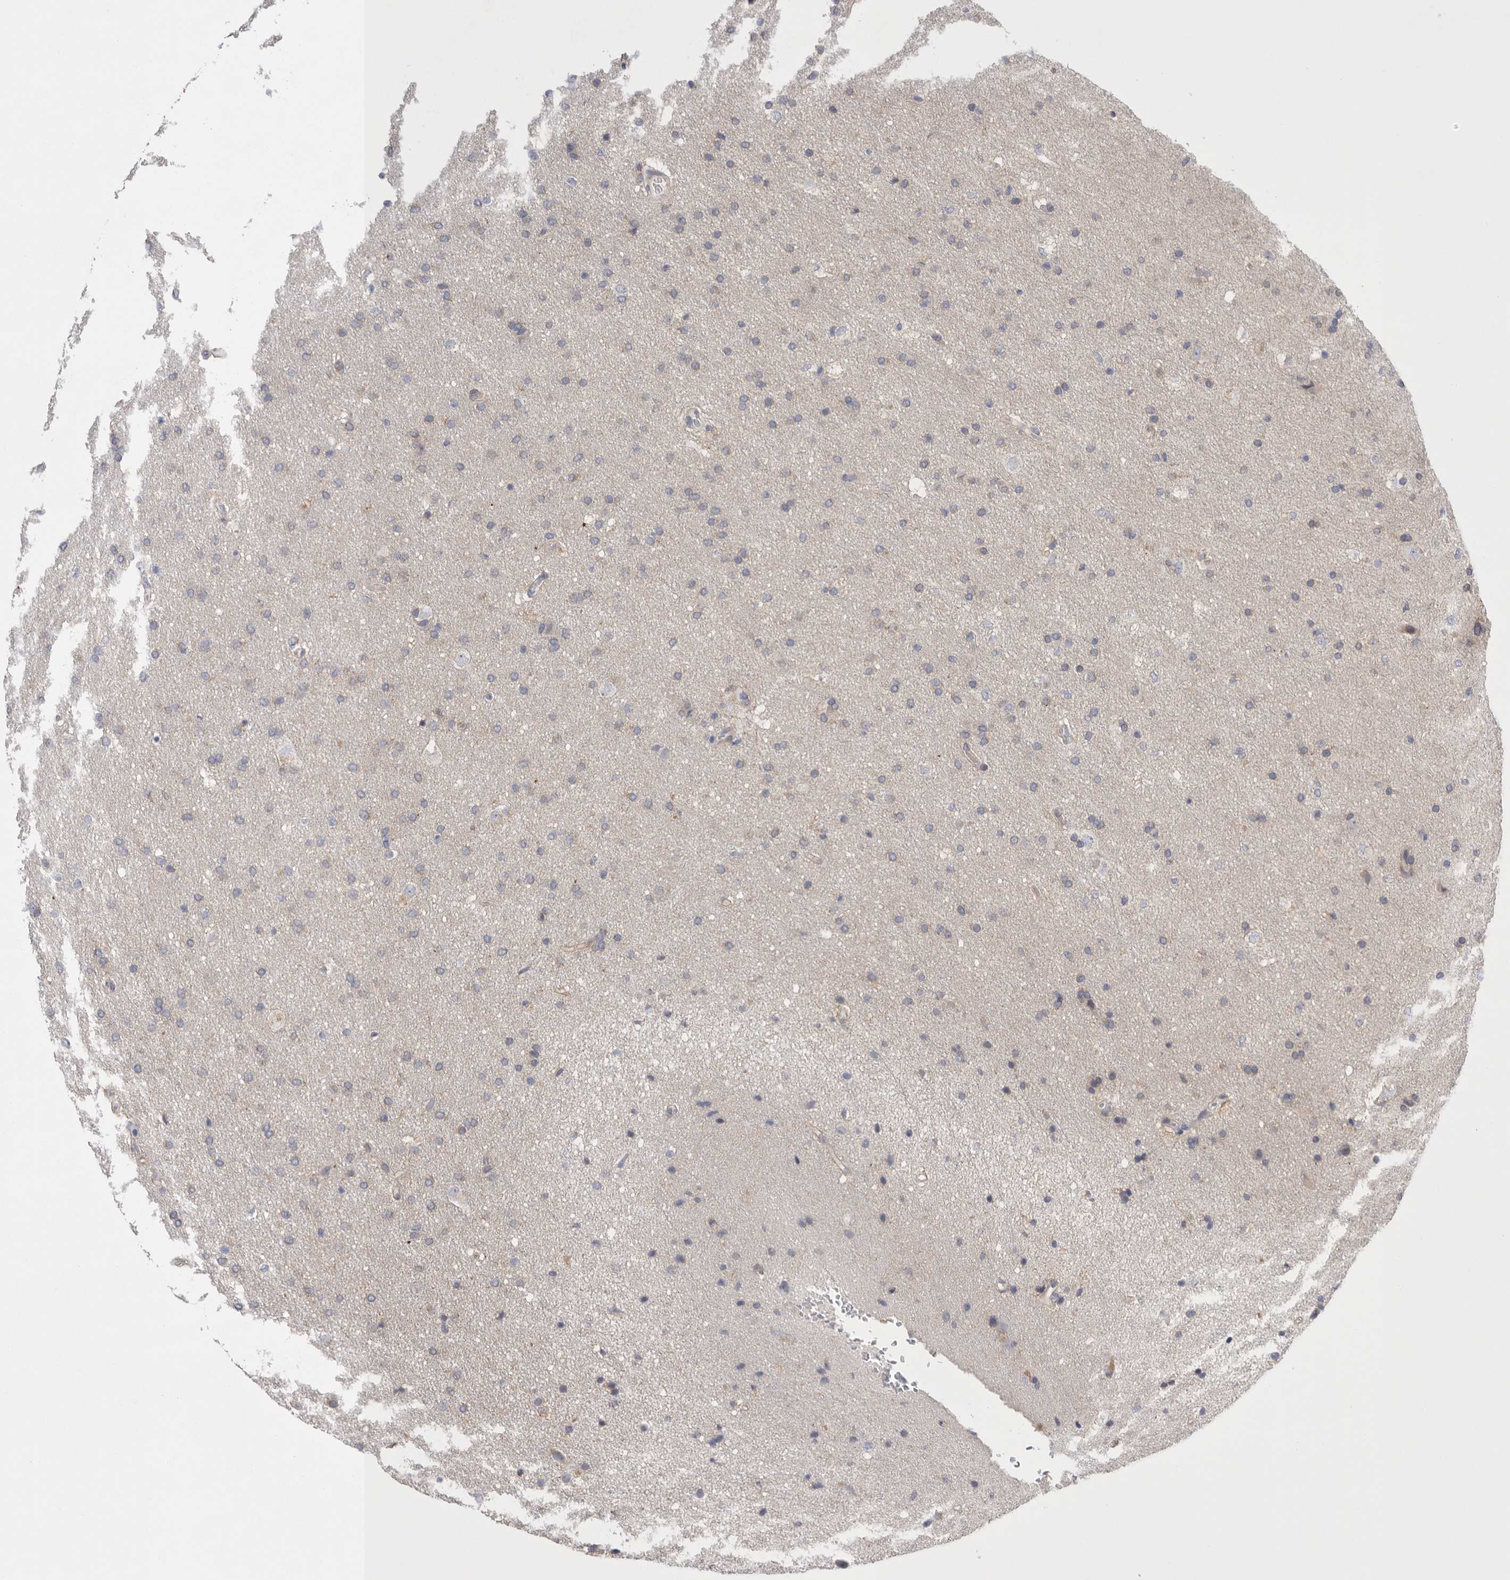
{"staining": {"intensity": "weak", "quantity": "25%-75%", "location": "cytoplasmic/membranous"}, "tissue": "glioma", "cell_type": "Tumor cells", "image_type": "cancer", "snomed": [{"axis": "morphology", "description": "Glioma, malignant, Low grade"}, {"axis": "topography", "description": "Brain"}], "caption": "Immunohistochemical staining of human low-grade glioma (malignant) displays low levels of weak cytoplasmic/membranous positivity in approximately 25%-75% of tumor cells.", "gene": "CCDC126", "patient": {"sex": "female", "age": 37}}